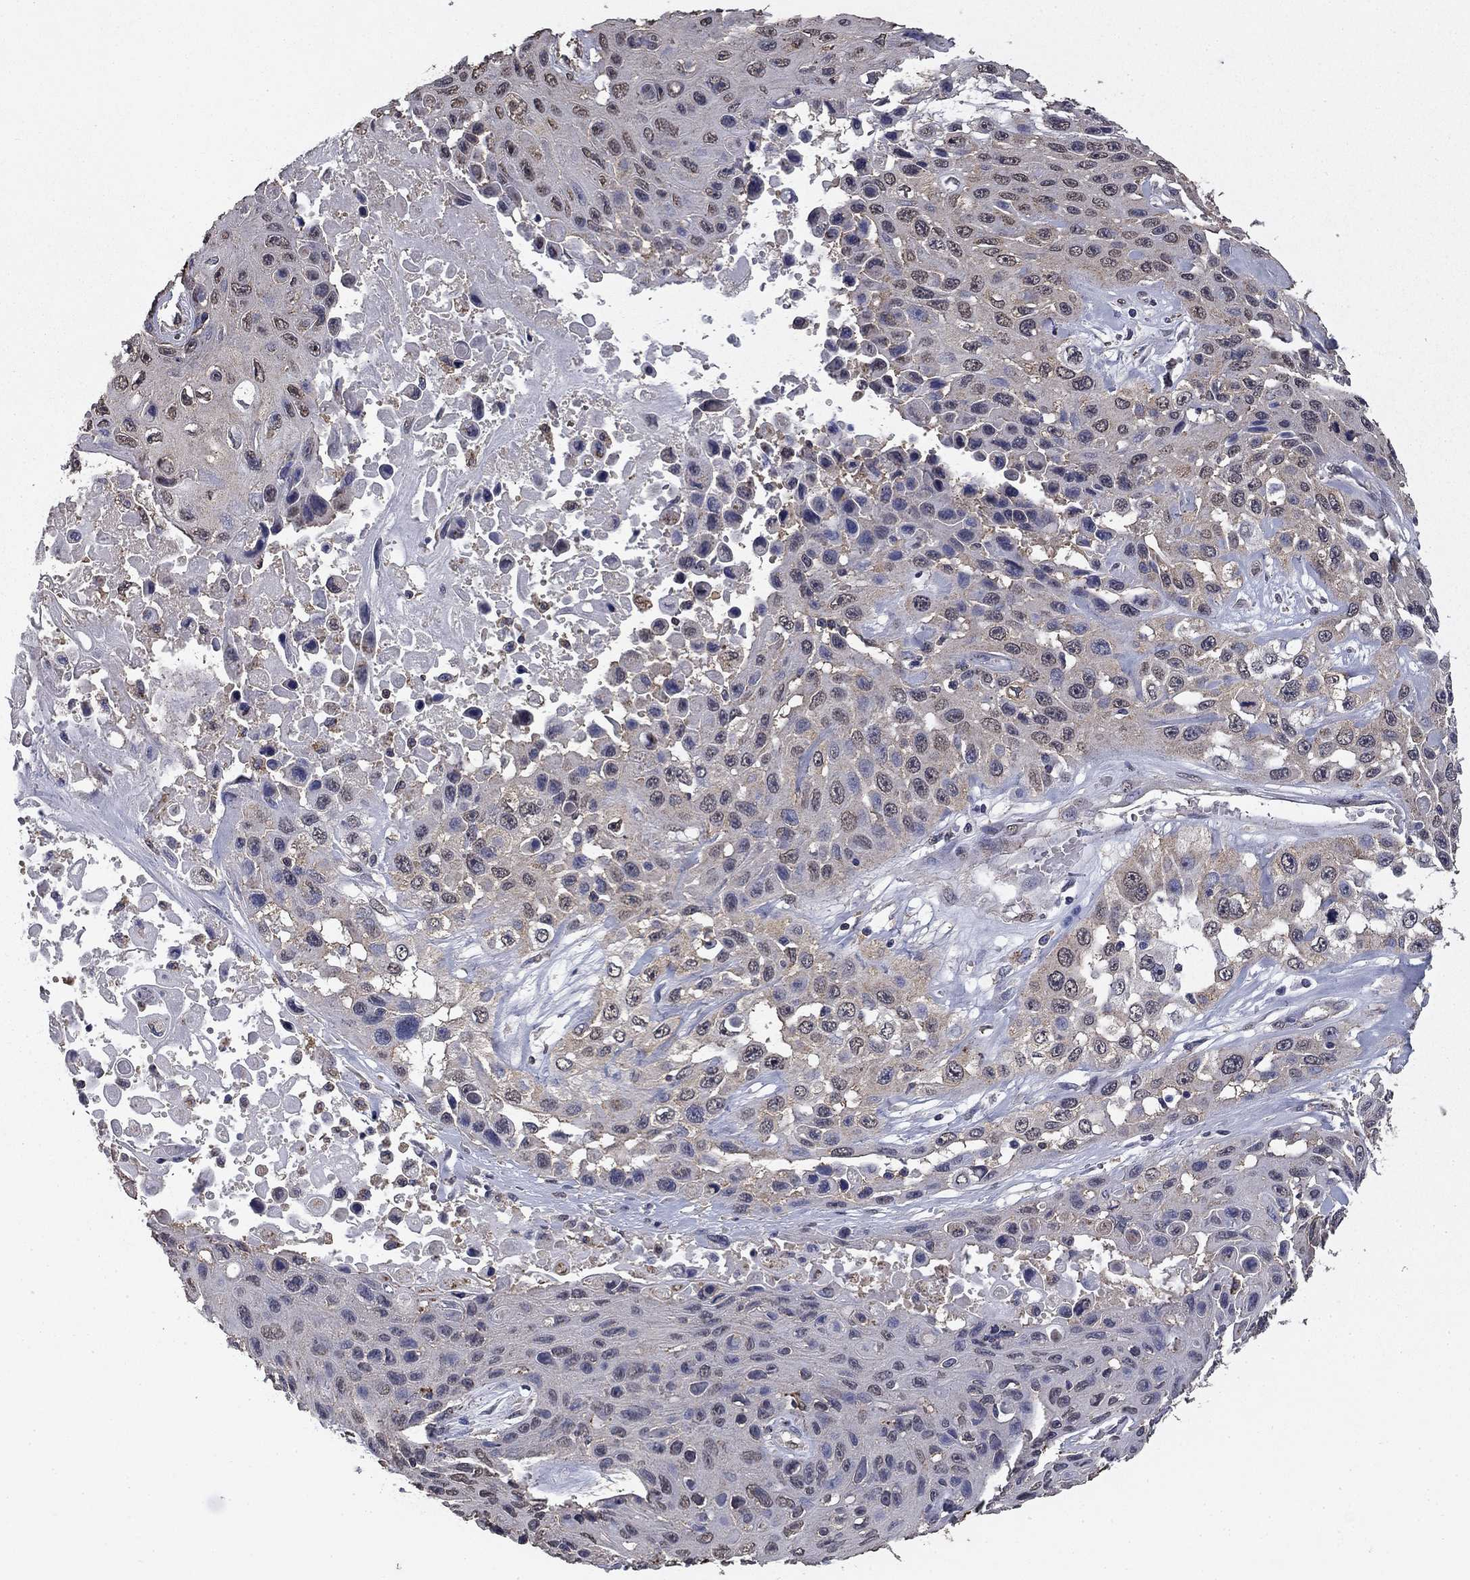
{"staining": {"intensity": "negative", "quantity": "none", "location": "none"}, "tissue": "skin cancer", "cell_type": "Tumor cells", "image_type": "cancer", "snomed": [{"axis": "morphology", "description": "Squamous cell carcinoma, NOS"}, {"axis": "topography", "description": "Skin"}], "caption": "Skin cancer (squamous cell carcinoma) stained for a protein using IHC exhibits no staining tumor cells.", "gene": "MFAP3L", "patient": {"sex": "male", "age": 82}}